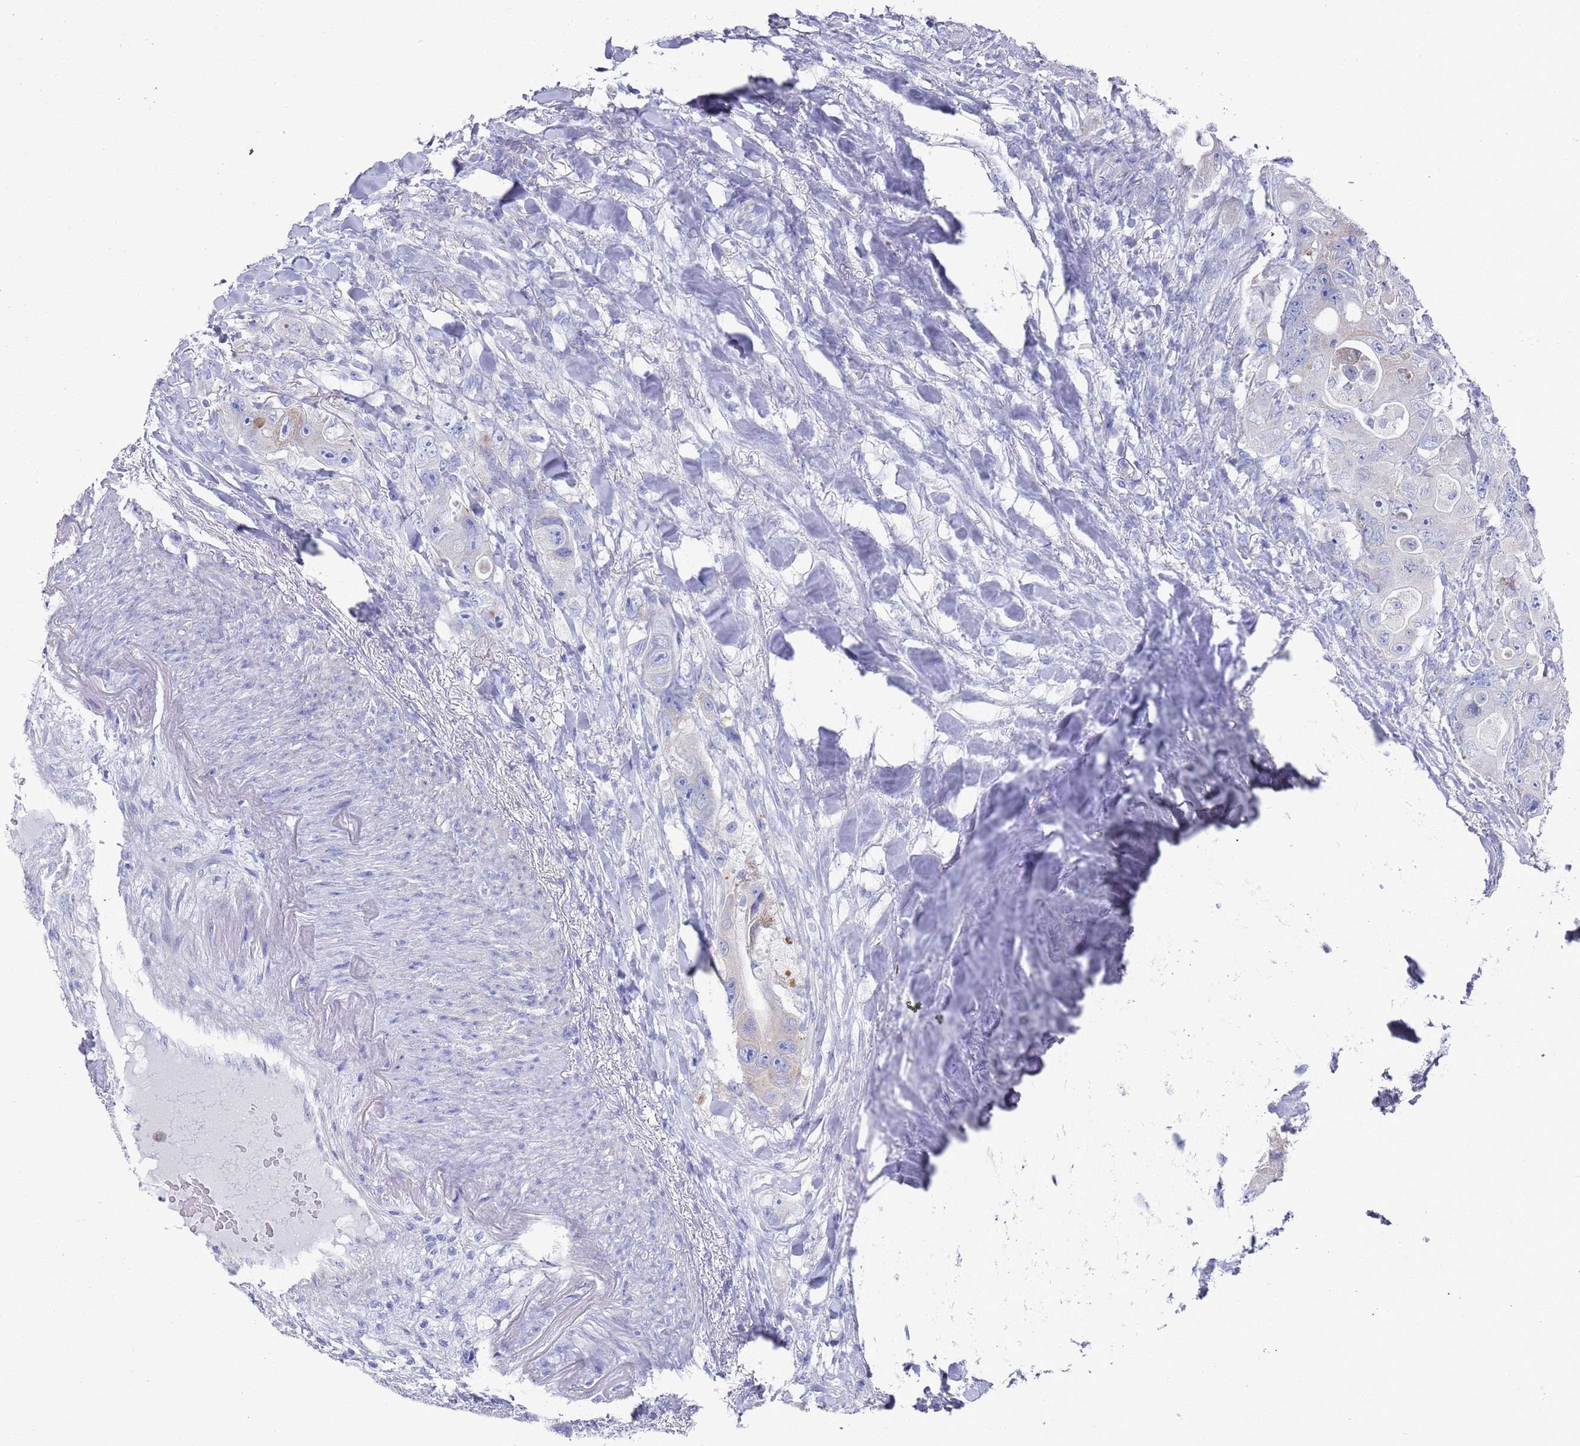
{"staining": {"intensity": "moderate", "quantity": "<25%", "location": "cytoplasmic/membranous"}, "tissue": "colorectal cancer", "cell_type": "Tumor cells", "image_type": "cancer", "snomed": [{"axis": "morphology", "description": "Adenocarcinoma, NOS"}, {"axis": "topography", "description": "Colon"}], "caption": "Protein analysis of colorectal adenocarcinoma tissue reveals moderate cytoplasmic/membranous staining in about <25% of tumor cells.", "gene": "SCAPER", "patient": {"sex": "female", "age": 46}}